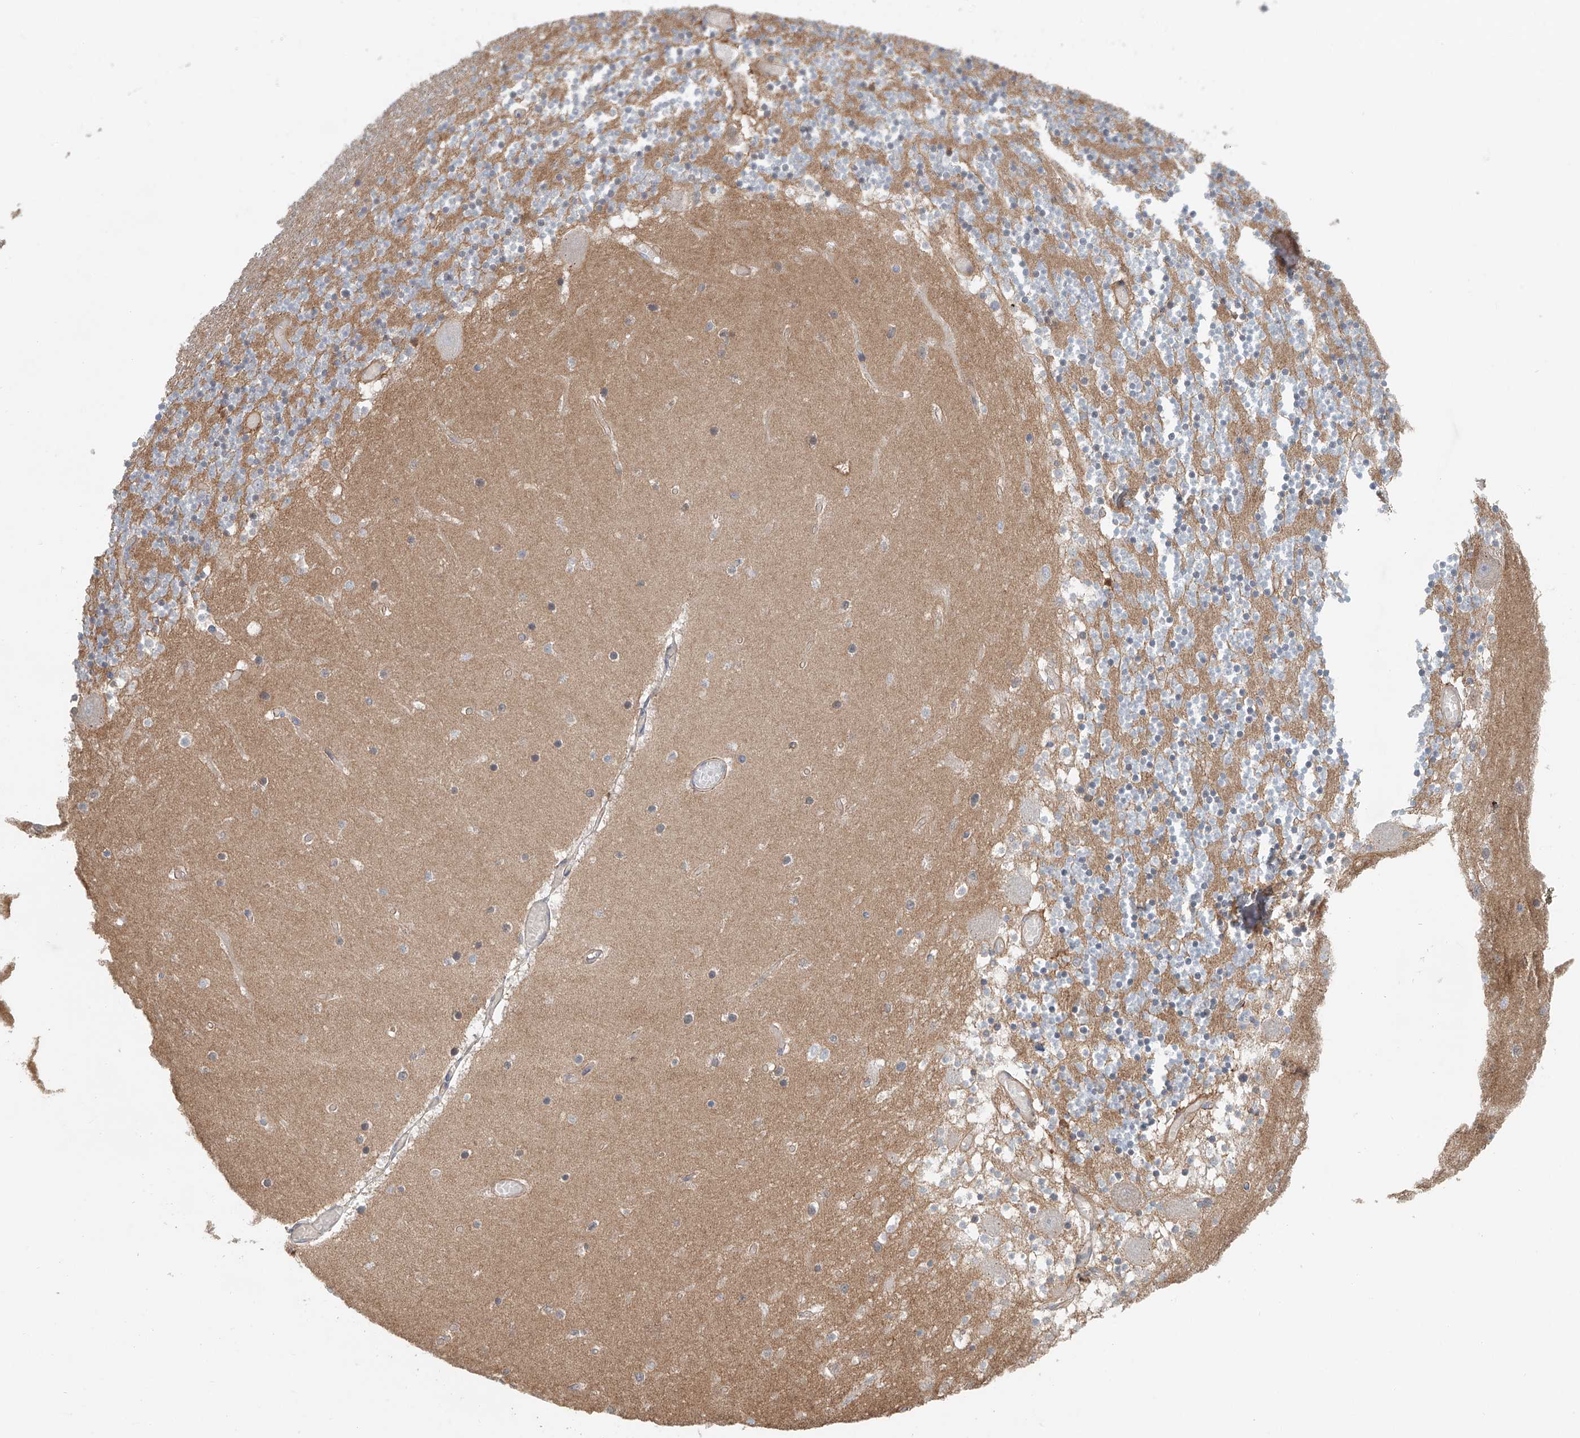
{"staining": {"intensity": "moderate", "quantity": "25%-75%", "location": "cytoplasmic/membranous"}, "tissue": "cerebellum", "cell_type": "Cells in granular layer", "image_type": "normal", "snomed": [{"axis": "morphology", "description": "Normal tissue, NOS"}, {"axis": "topography", "description": "Cerebellum"}], "caption": "Moderate cytoplasmic/membranous protein expression is seen in approximately 25%-75% of cells in granular layer in cerebellum. Using DAB (brown) and hematoxylin (blue) stains, captured at high magnification using brightfield microscopy.", "gene": "FRYL", "patient": {"sex": "female", "age": 28}}